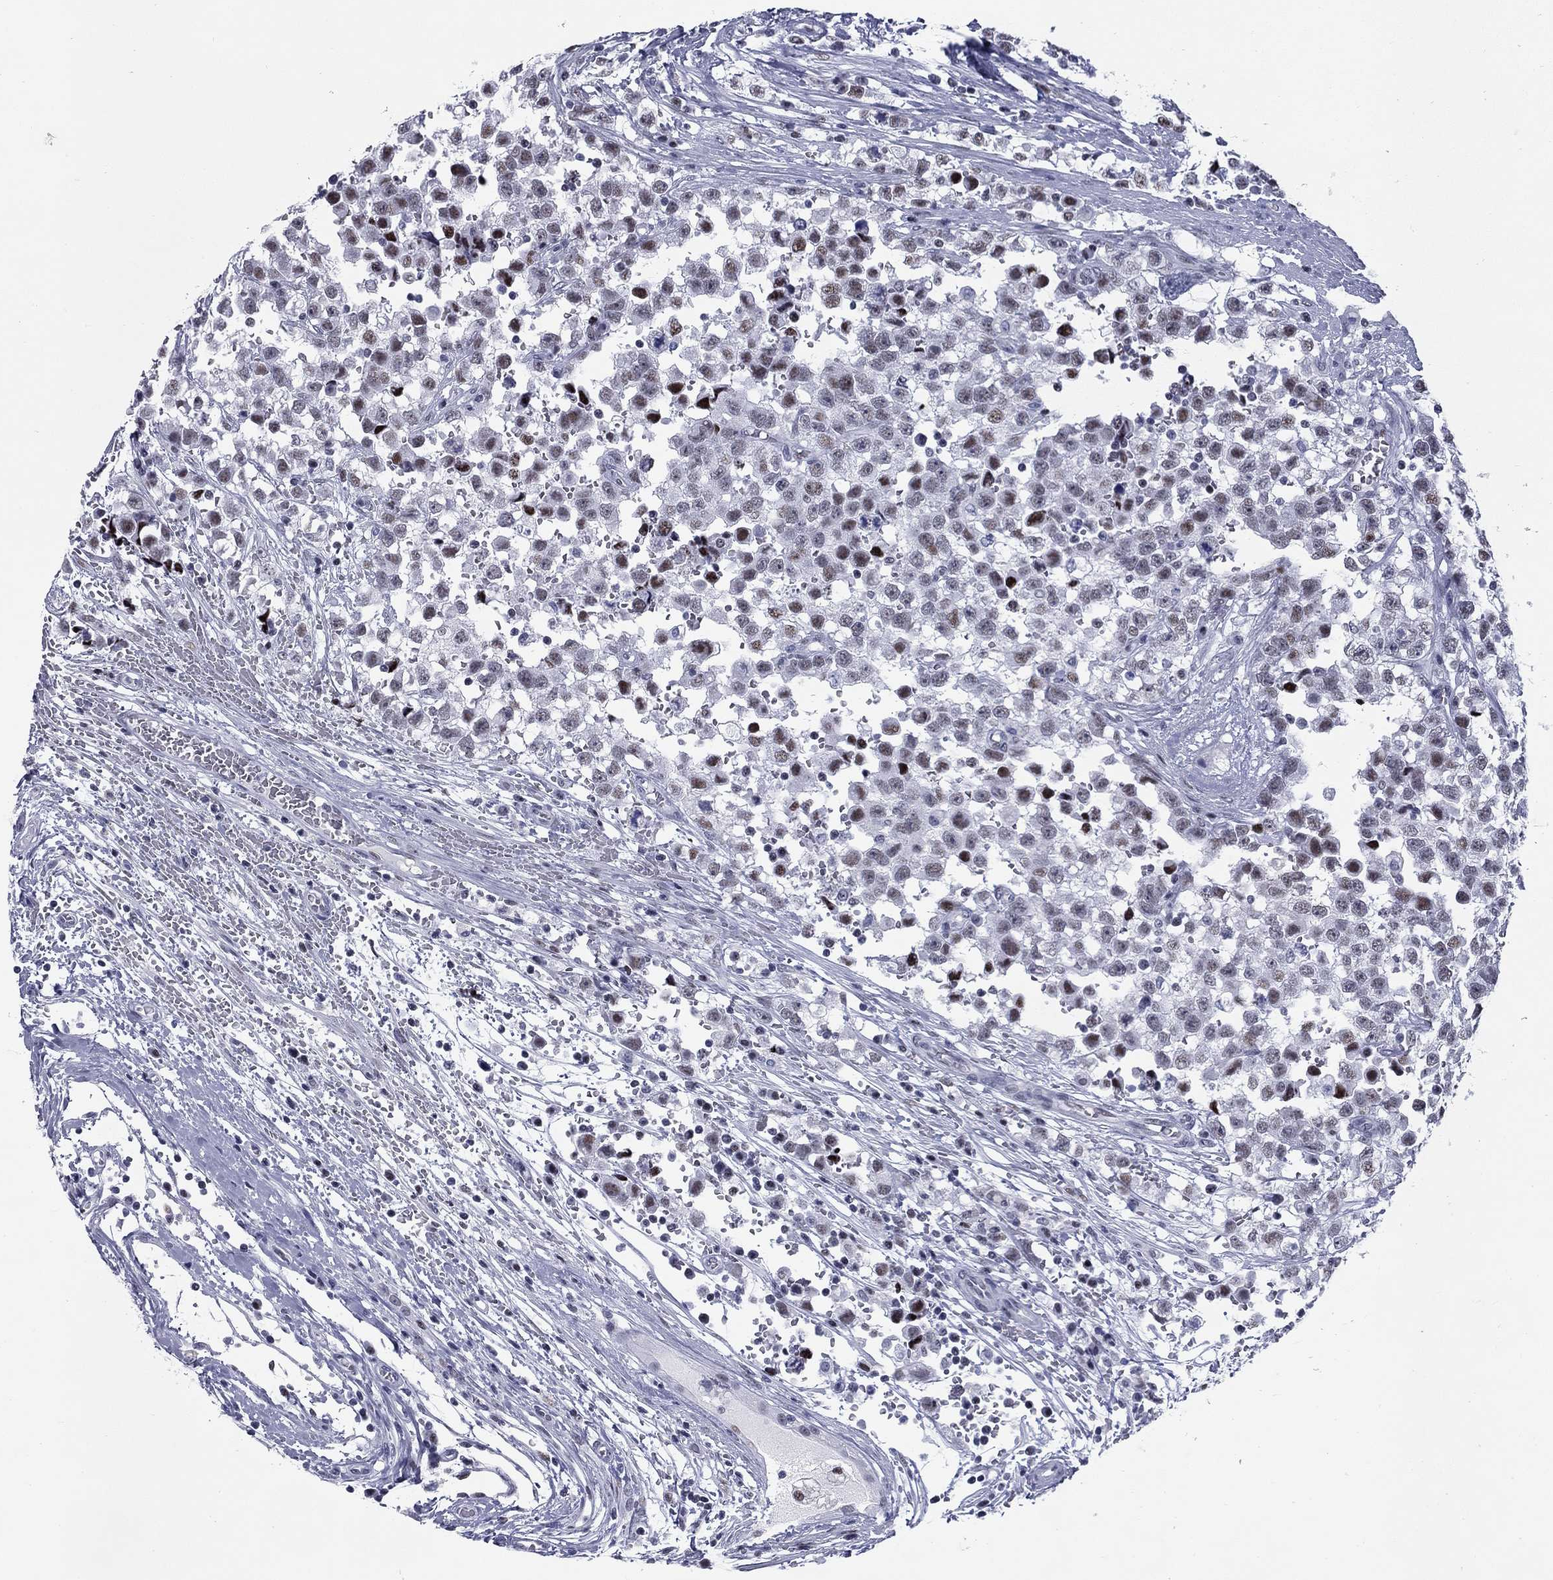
{"staining": {"intensity": "strong", "quantity": "<25%", "location": "nuclear"}, "tissue": "testis cancer", "cell_type": "Tumor cells", "image_type": "cancer", "snomed": [{"axis": "morphology", "description": "Seminoma, NOS"}, {"axis": "topography", "description": "Testis"}], "caption": "Immunohistochemistry (IHC) histopathology image of human seminoma (testis) stained for a protein (brown), which reveals medium levels of strong nuclear positivity in approximately <25% of tumor cells.", "gene": "ASF1B", "patient": {"sex": "male", "age": 34}}